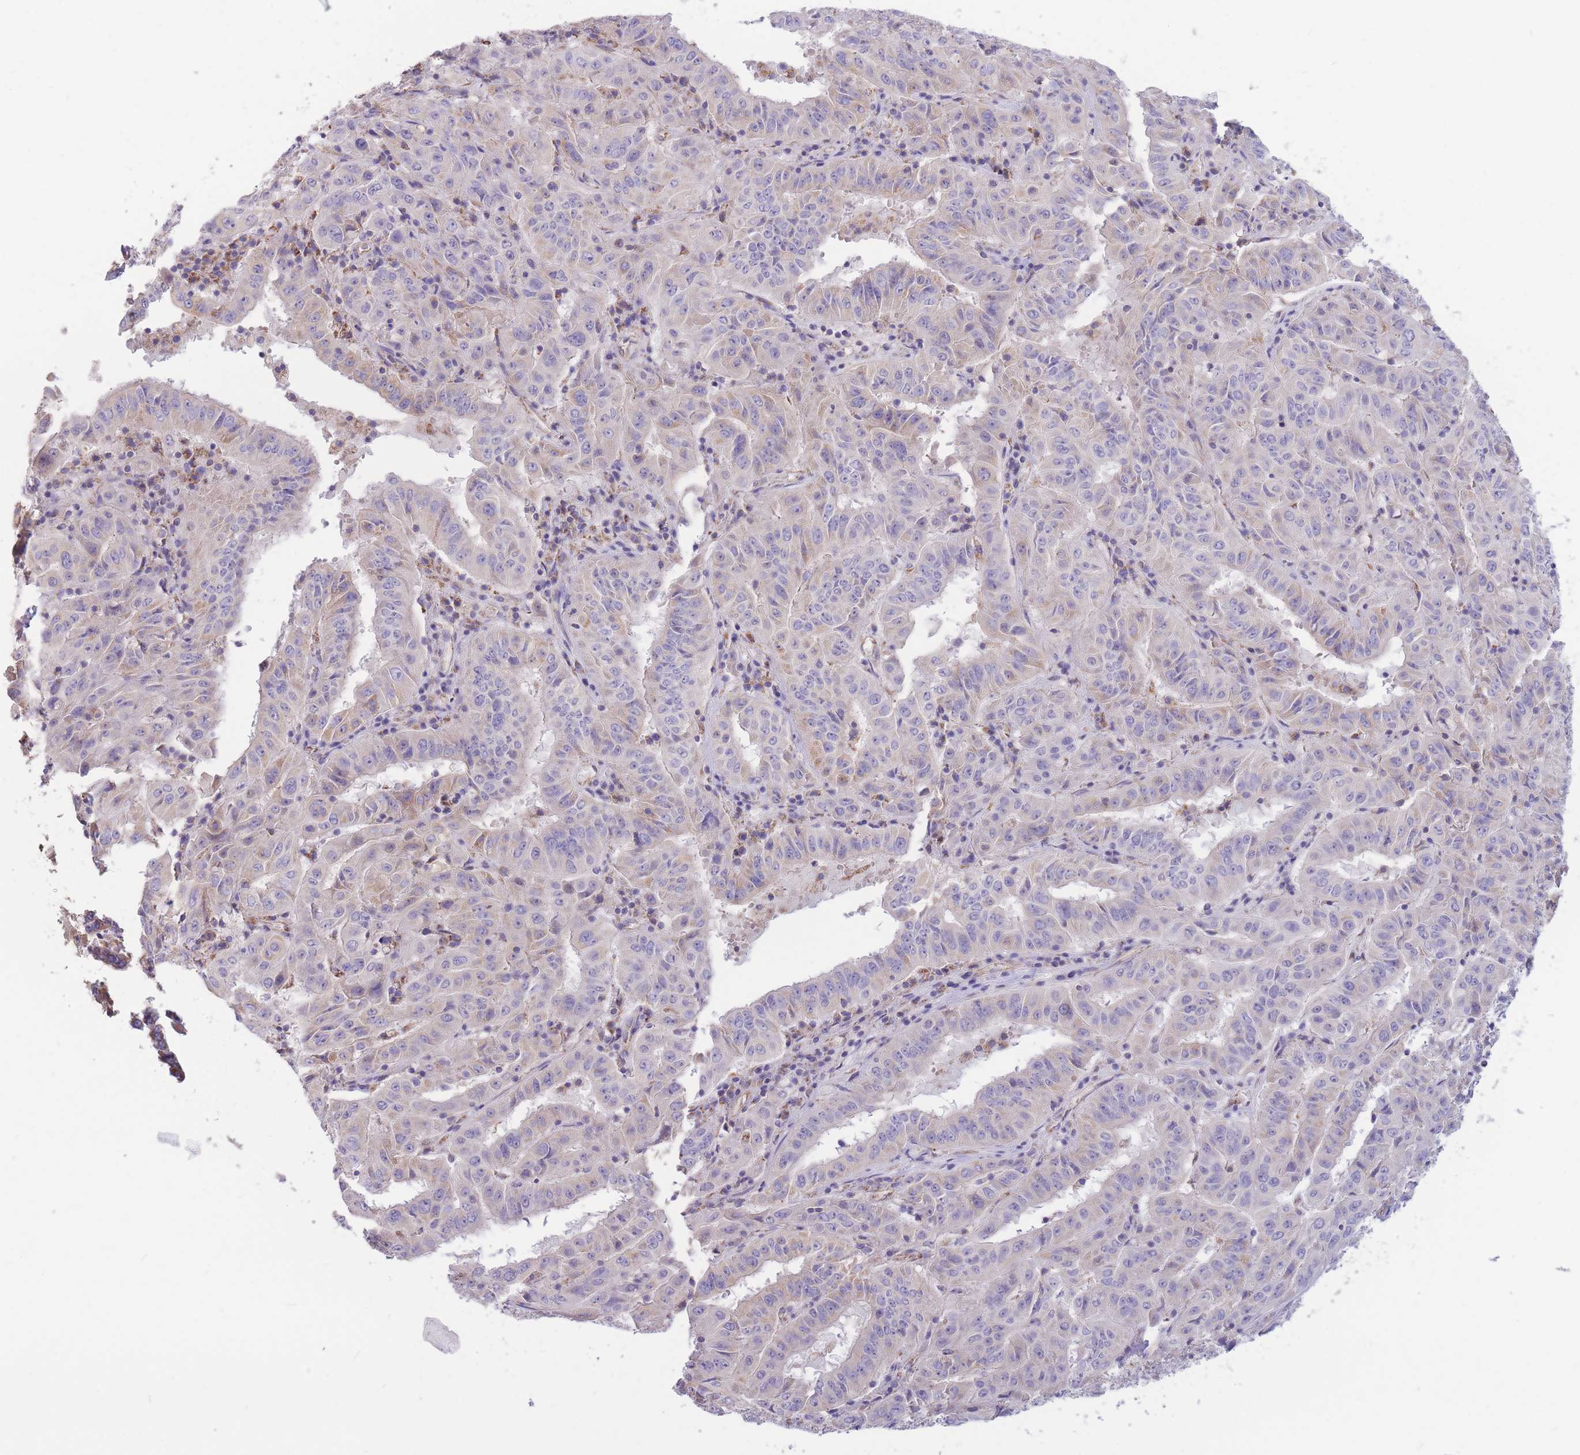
{"staining": {"intensity": "negative", "quantity": "none", "location": "none"}, "tissue": "pancreatic cancer", "cell_type": "Tumor cells", "image_type": "cancer", "snomed": [{"axis": "morphology", "description": "Adenocarcinoma, NOS"}, {"axis": "topography", "description": "Pancreas"}], "caption": "Human pancreatic adenocarcinoma stained for a protein using IHC shows no expression in tumor cells.", "gene": "MRPS9", "patient": {"sex": "male", "age": 63}}